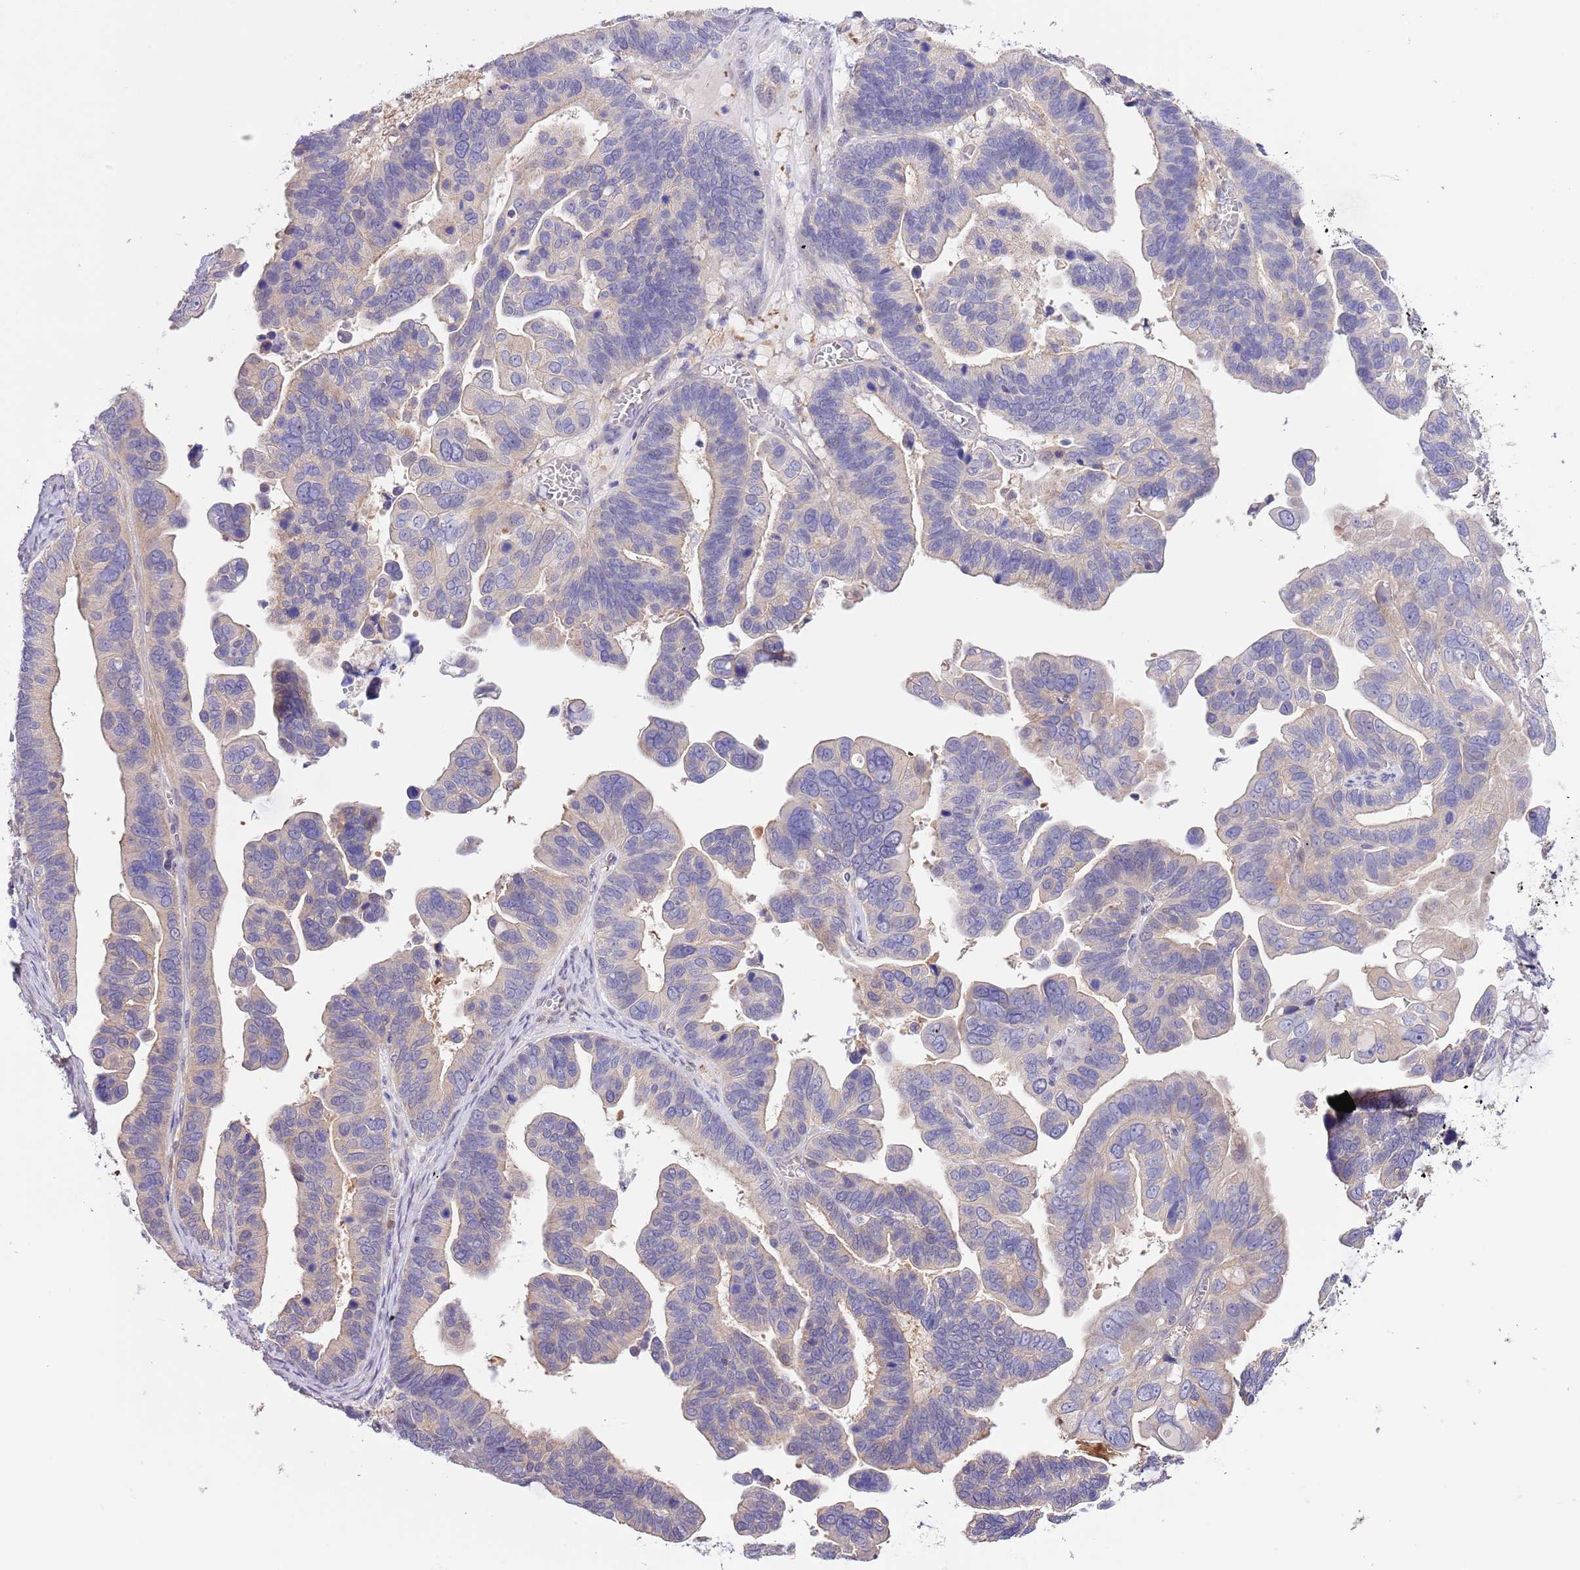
{"staining": {"intensity": "weak", "quantity": "<25%", "location": "cytoplasmic/membranous"}, "tissue": "ovarian cancer", "cell_type": "Tumor cells", "image_type": "cancer", "snomed": [{"axis": "morphology", "description": "Cystadenocarcinoma, serous, NOS"}, {"axis": "topography", "description": "Ovary"}], "caption": "Ovarian cancer stained for a protein using IHC demonstrates no staining tumor cells.", "gene": "PRR32", "patient": {"sex": "female", "age": 56}}